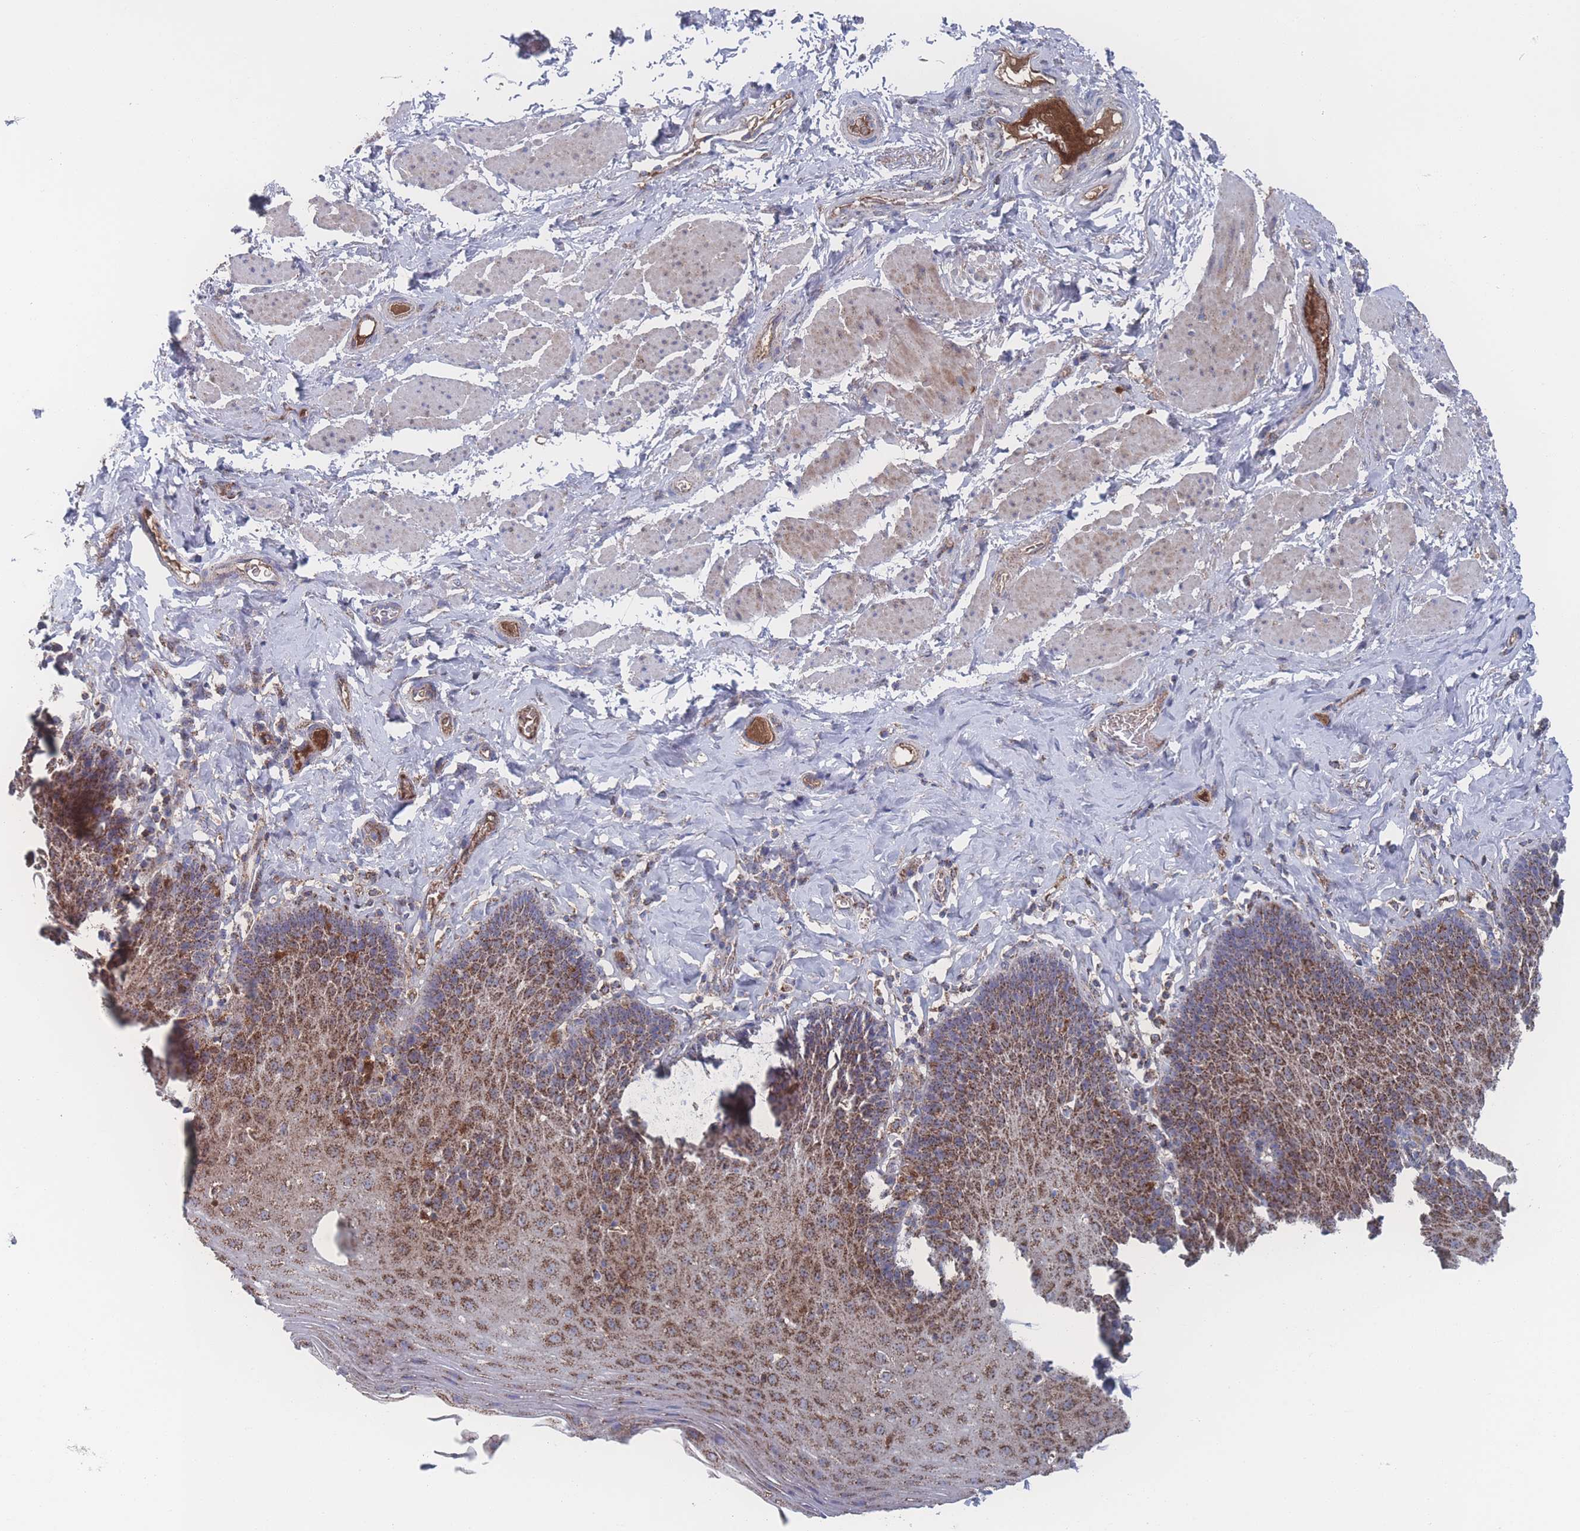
{"staining": {"intensity": "strong", "quantity": ">75%", "location": "cytoplasmic/membranous"}, "tissue": "esophagus", "cell_type": "Squamous epithelial cells", "image_type": "normal", "snomed": [{"axis": "morphology", "description": "Normal tissue, NOS"}, {"axis": "topography", "description": "Esophagus"}], "caption": "Unremarkable esophagus displays strong cytoplasmic/membranous positivity in about >75% of squamous epithelial cells, visualized by immunohistochemistry. (brown staining indicates protein expression, while blue staining denotes nuclei).", "gene": "PEX14", "patient": {"sex": "female", "age": 61}}